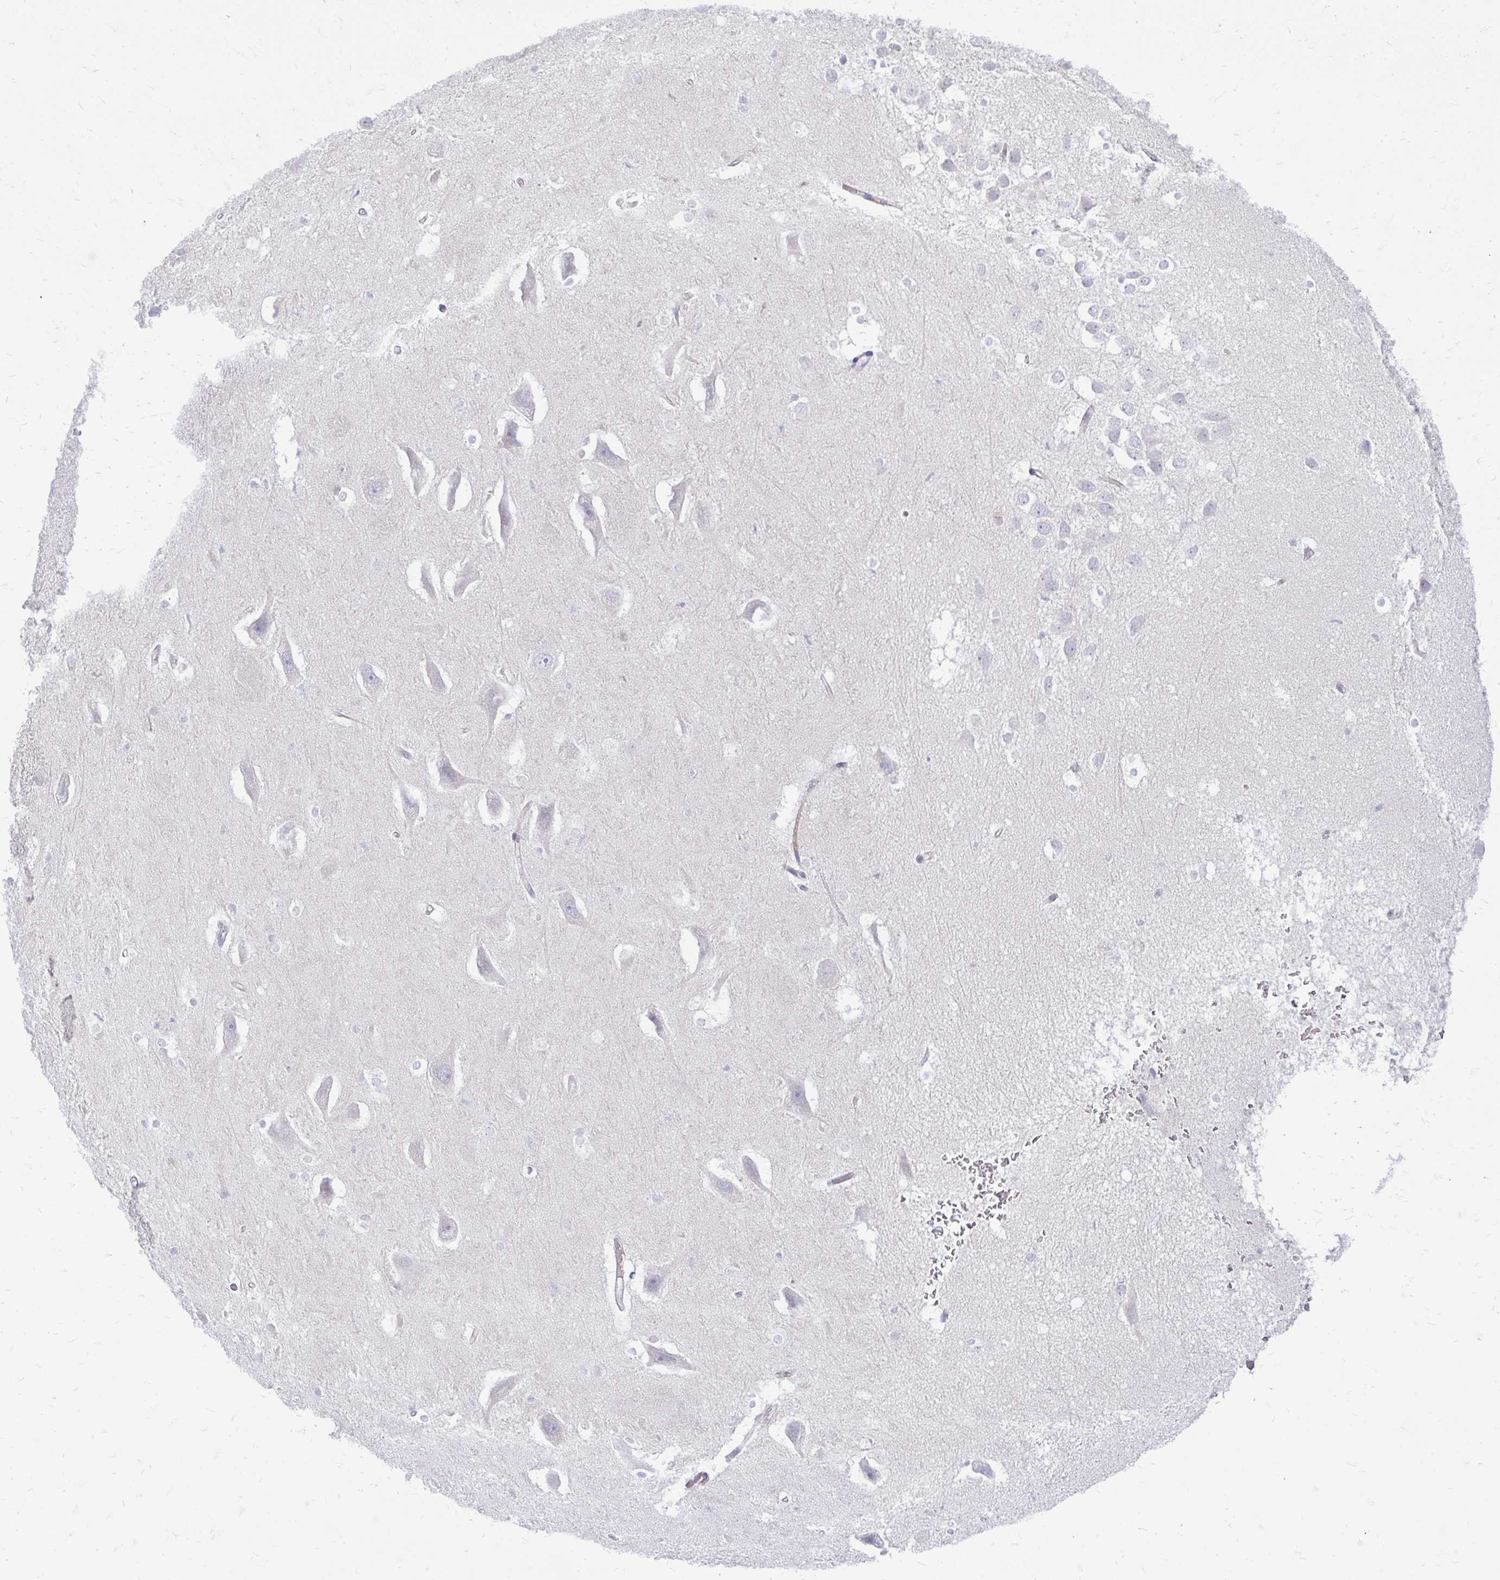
{"staining": {"intensity": "negative", "quantity": "none", "location": "none"}, "tissue": "hippocampus", "cell_type": "Glial cells", "image_type": "normal", "snomed": [{"axis": "morphology", "description": "Normal tissue, NOS"}, {"axis": "topography", "description": "Hippocampus"}], "caption": "Immunohistochemical staining of normal hippocampus demonstrates no significant positivity in glial cells. (DAB immunohistochemistry (IHC) with hematoxylin counter stain).", "gene": "TSPEAR", "patient": {"sex": "male", "age": 26}}